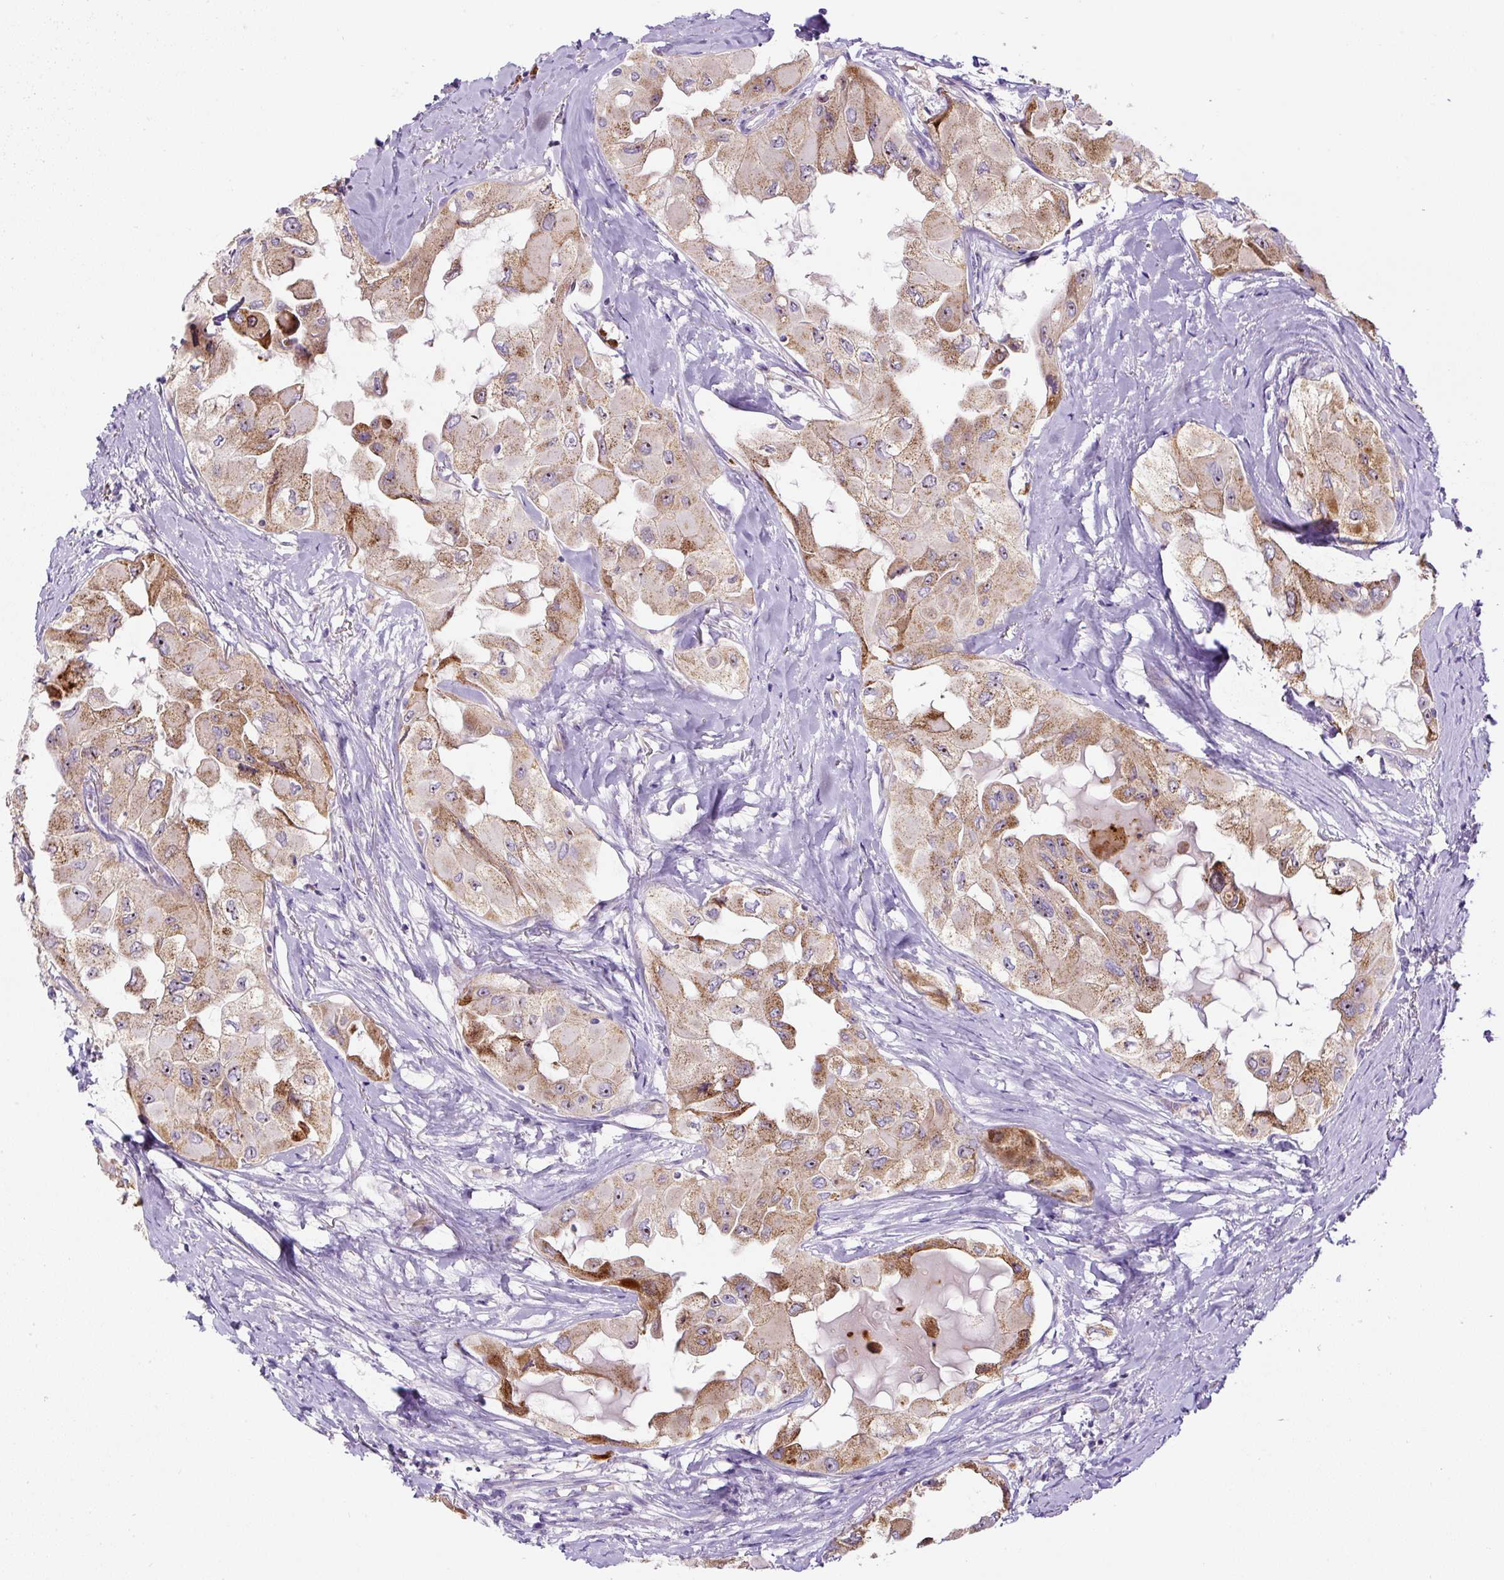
{"staining": {"intensity": "moderate", "quantity": ">75%", "location": "cytoplasmic/membranous"}, "tissue": "thyroid cancer", "cell_type": "Tumor cells", "image_type": "cancer", "snomed": [{"axis": "morphology", "description": "Normal tissue, NOS"}, {"axis": "morphology", "description": "Papillary adenocarcinoma, NOS"}, {"axis": "topography", "description": "Thyroid gland"}], "caption": "DAB (3,3'-diaminobenzidine) immunohistochemical staining of thyroid cancer (papillary adenocarcinoma) reveals moderate cytoplasmic/membranous protein staining in about >75% of tumor cells.", "gene": "ZNF596", "patient": {"sex": "female", "age": 59}}